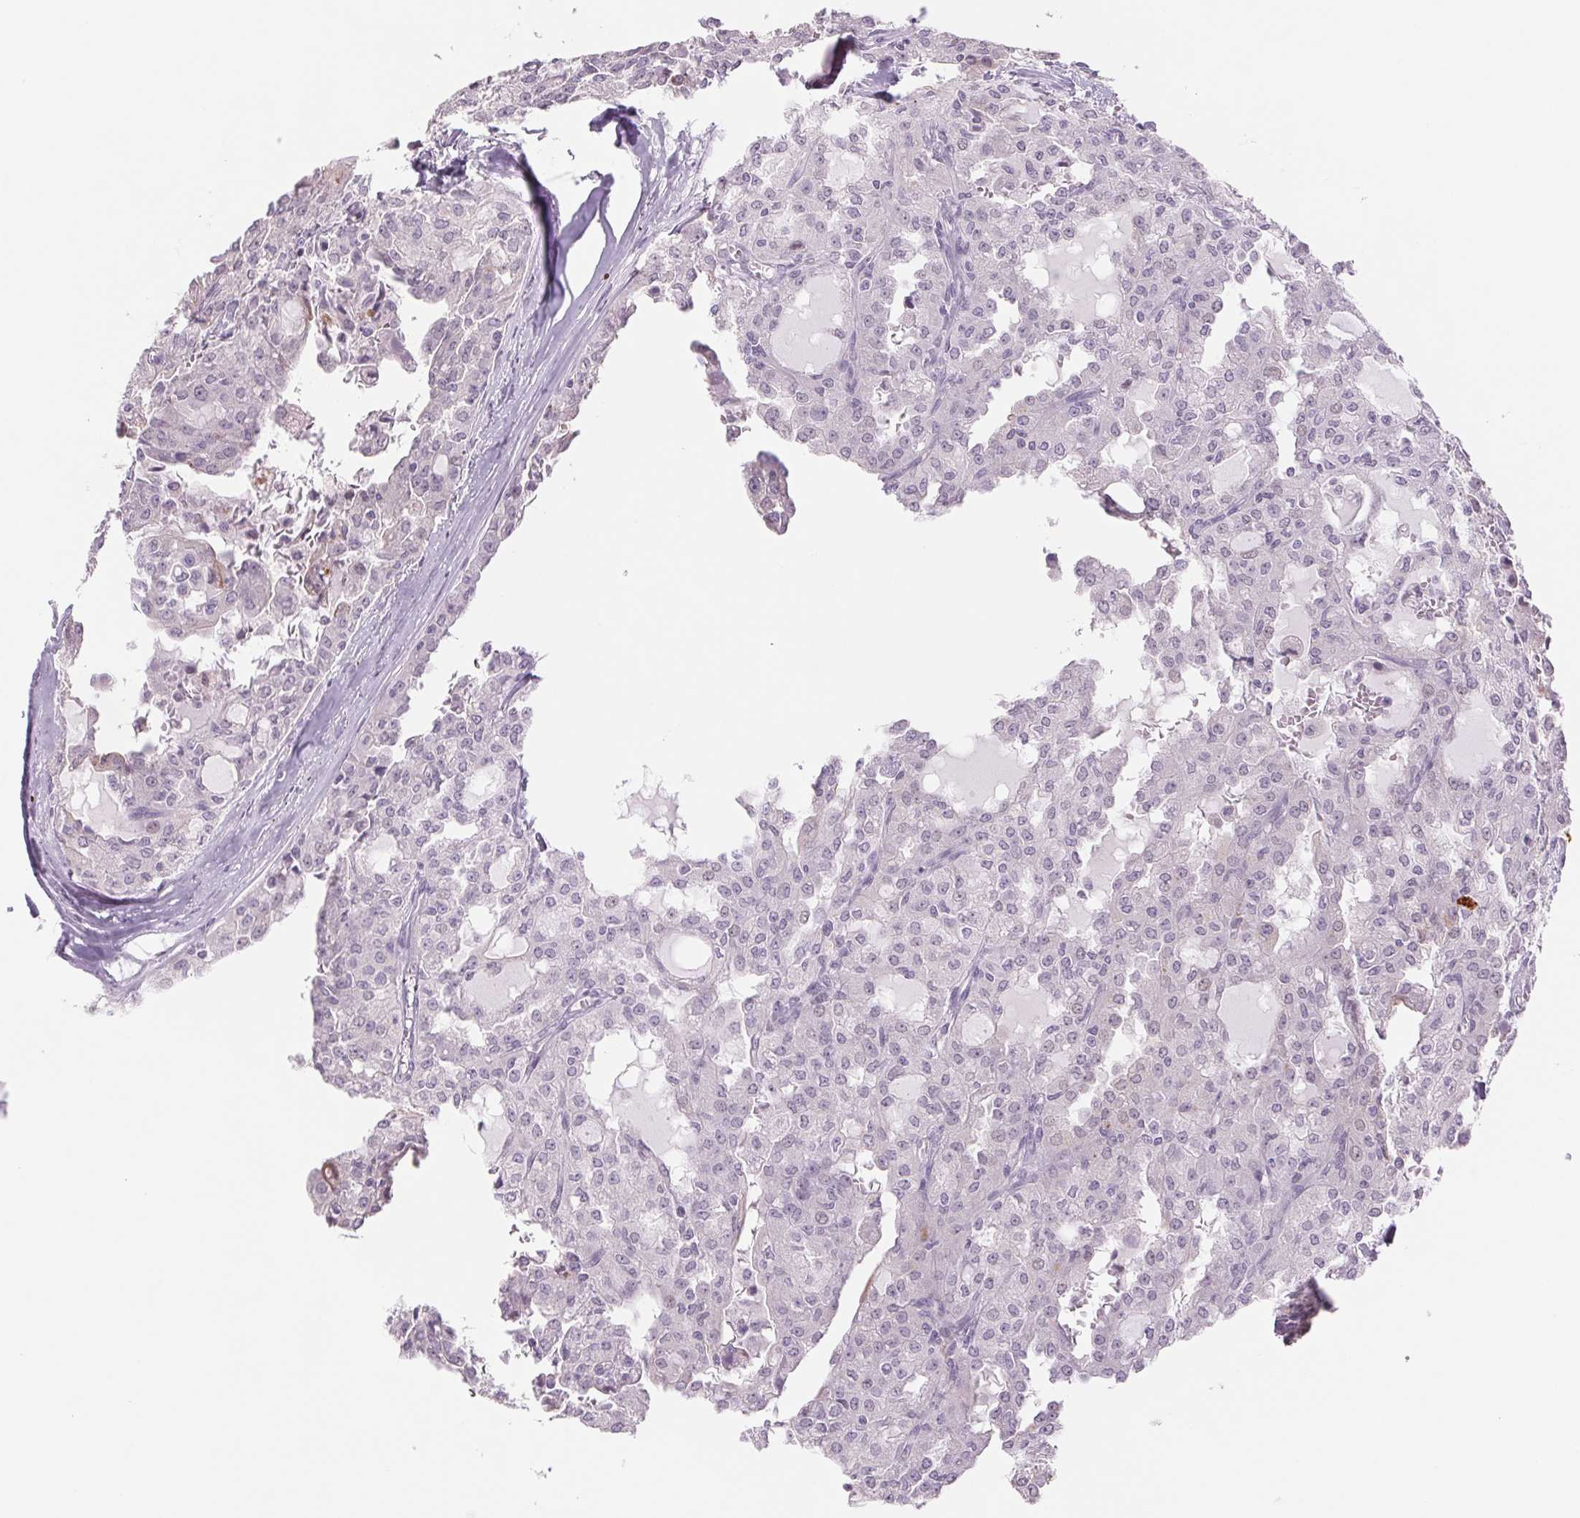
{"staining": {"intensity": "negative", "quantity": "none", "location": "none"}, "tissue": "head and neck cancer", "cell_type": "Tumor cells", "image_type": "cancer", "snomed": [{"axis": "morphology", "description": "Adenocarcinoma, NOS"}, {"axis": "topography", "description": "Head-Neck"}], "caption": "High magnification brightfield microscopy of adenocarcinoma (head and neck) stained with DAB (brown) and counterstained with hematoxylin (blue): tumor cells show no significant positivity.", "gene": "KRT1", "patient": {"sex": "male", "age": 64}}